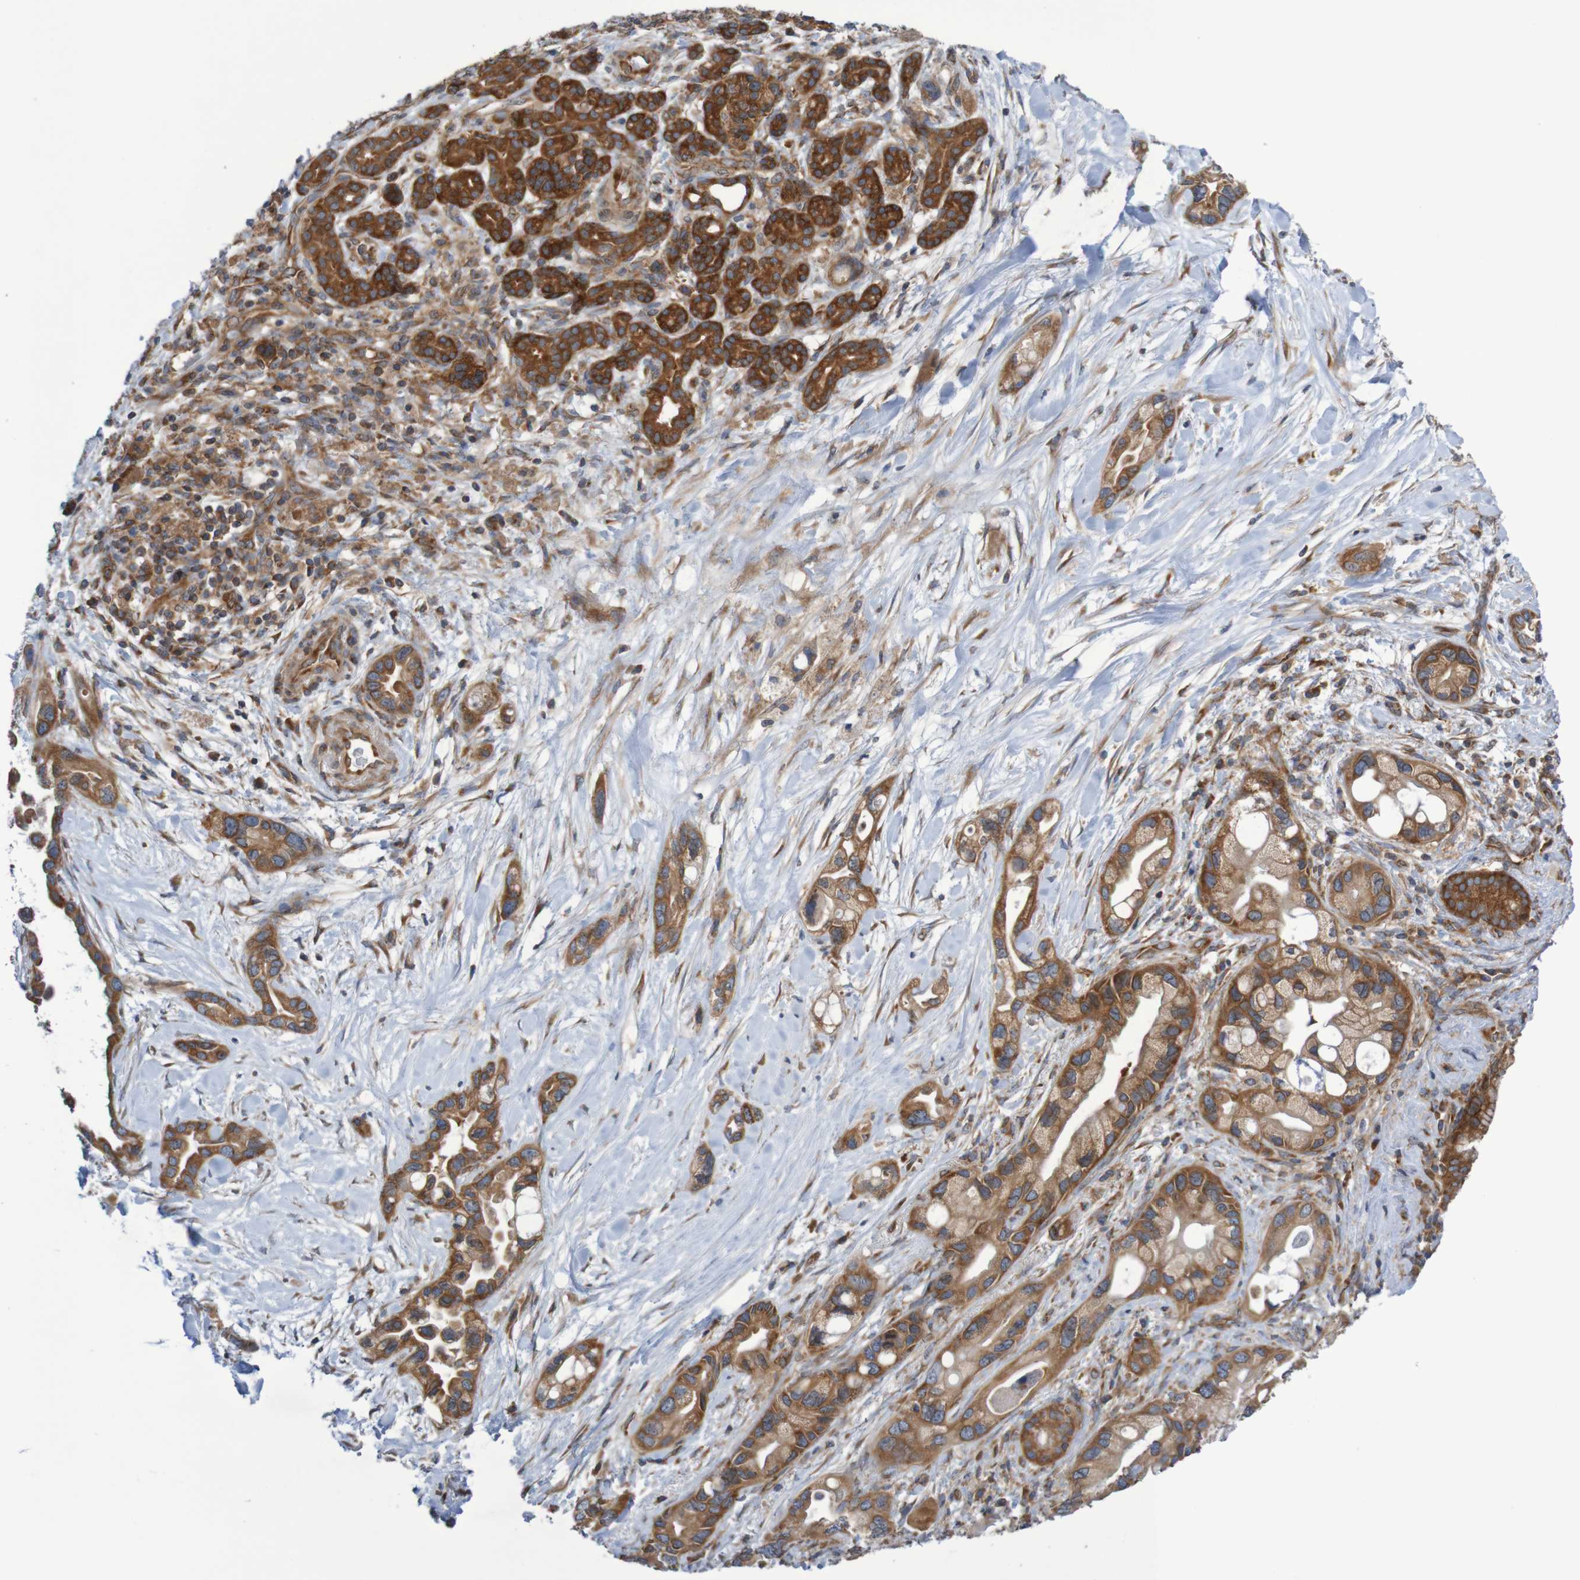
{"staining": {"intensity": "moderate", "quantity": ">75%", "location": "cytoplasmic/membranous"}, "tissue": "pancreatic cancer", "cell_type": "Tumor cells", "image_type": "cancer", "snomed": [{"axis": "morphology", "description": "Adenocarcinoma, NOS"}, {"axis": "topography", "description": "Pancreas"}], "caption": "Tumor cells demonstrate moderate cytoplasmic/membranous positivity in approximately >75% of cells in pancreatic cancer (adenocarcinoma). (DAB IHC, brown staining for protein, blue staining for nuclei).", "gene": "LRRC47", "patient": {"sex": "female", "age": 77}}